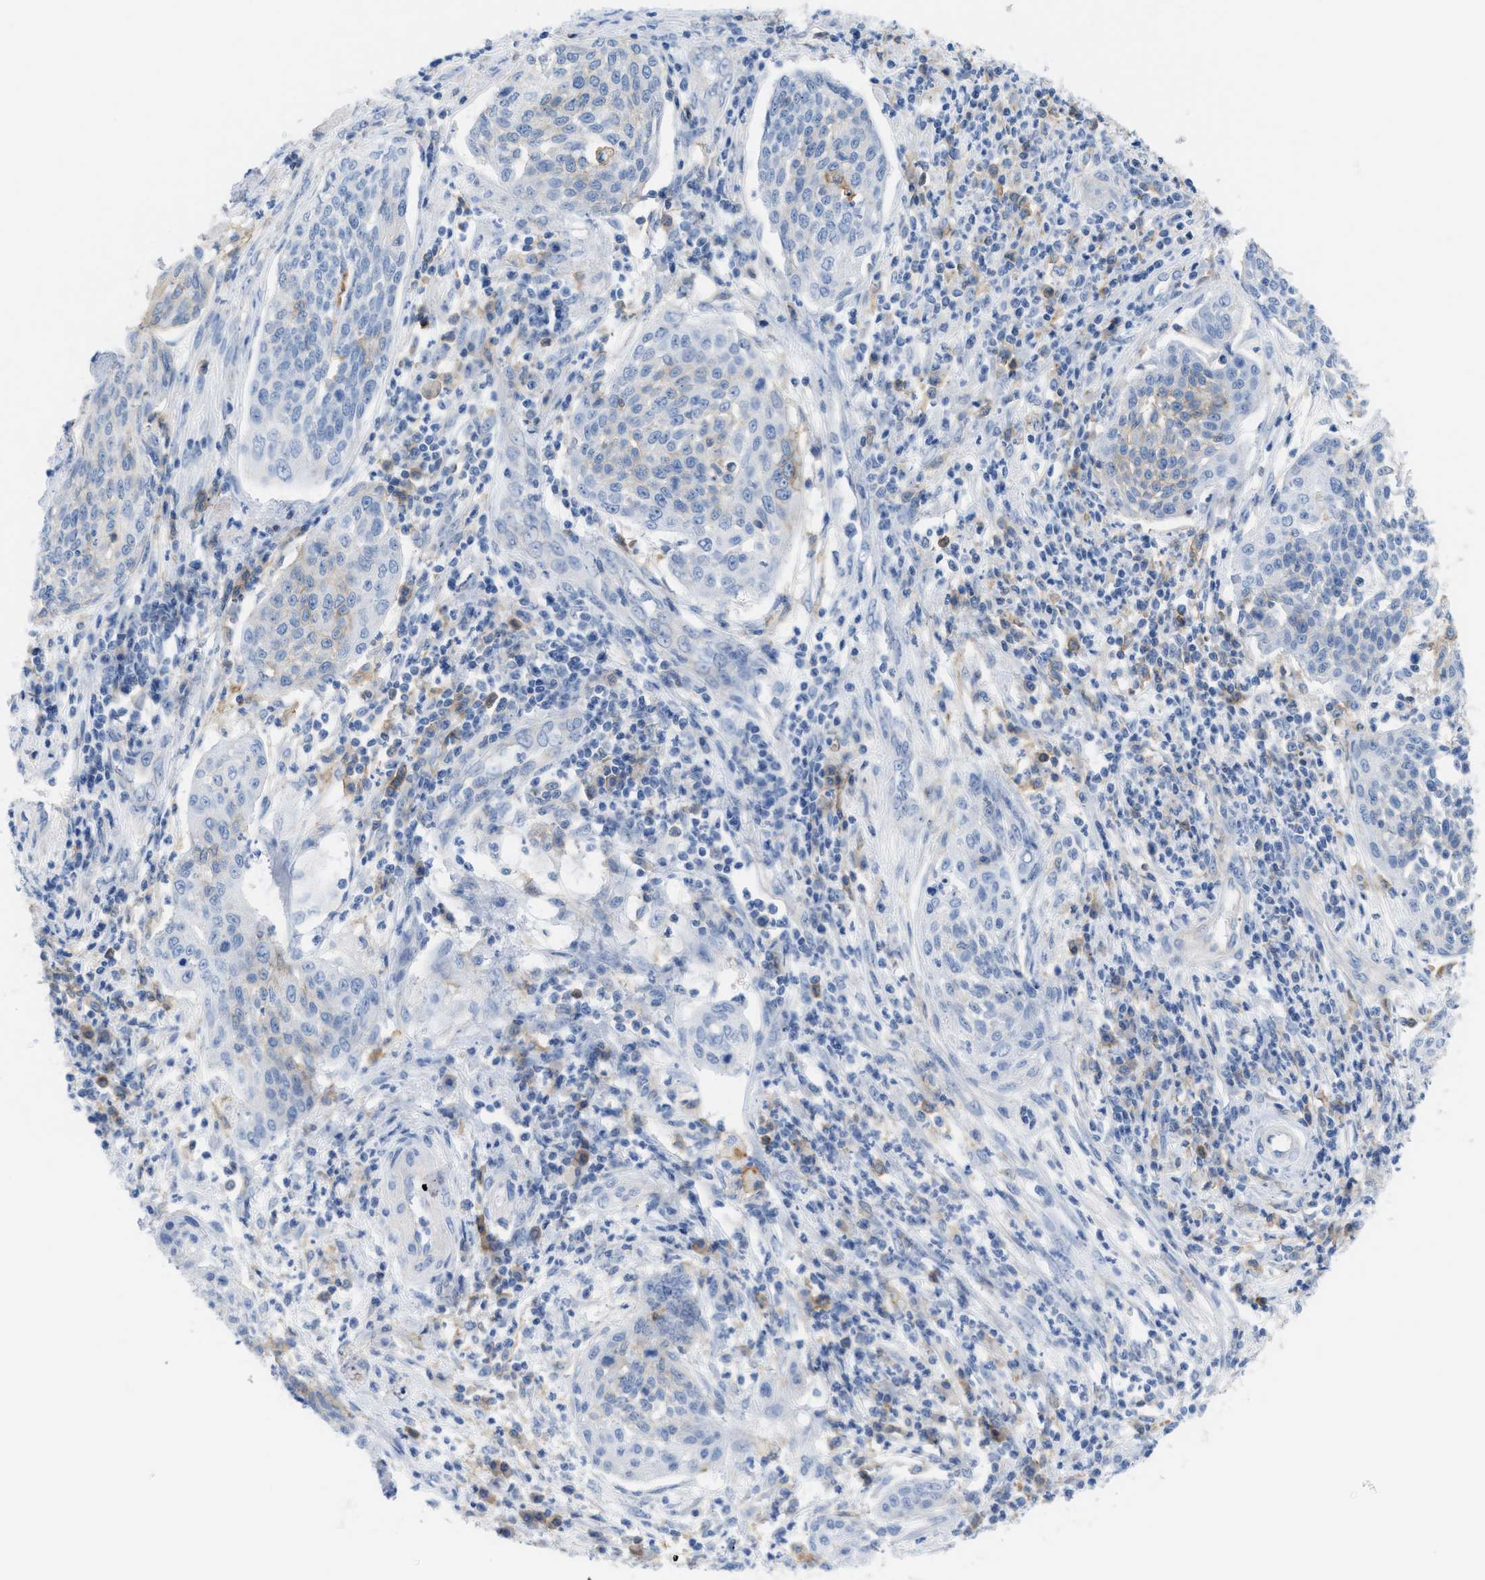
{"staining": {"intensity": "negative", "quantity": "none", "location": "none"}, "tissue": "cervical cancer", "cell_type": "Tumor cells", "image_type": "cancer", "snomed": [{"axis": "morphology", "description": "Squamous cell carcinoma, NOS"}, {"axis": "topography", "description": "Cervix"}], "caption": "Protein analysis of cervical cancer (squamous cell carcinoma) exhibits no significant staining in tumor cells.", "gene": "SLC3A2", "patient": {"sex": "female", "age": 34}}